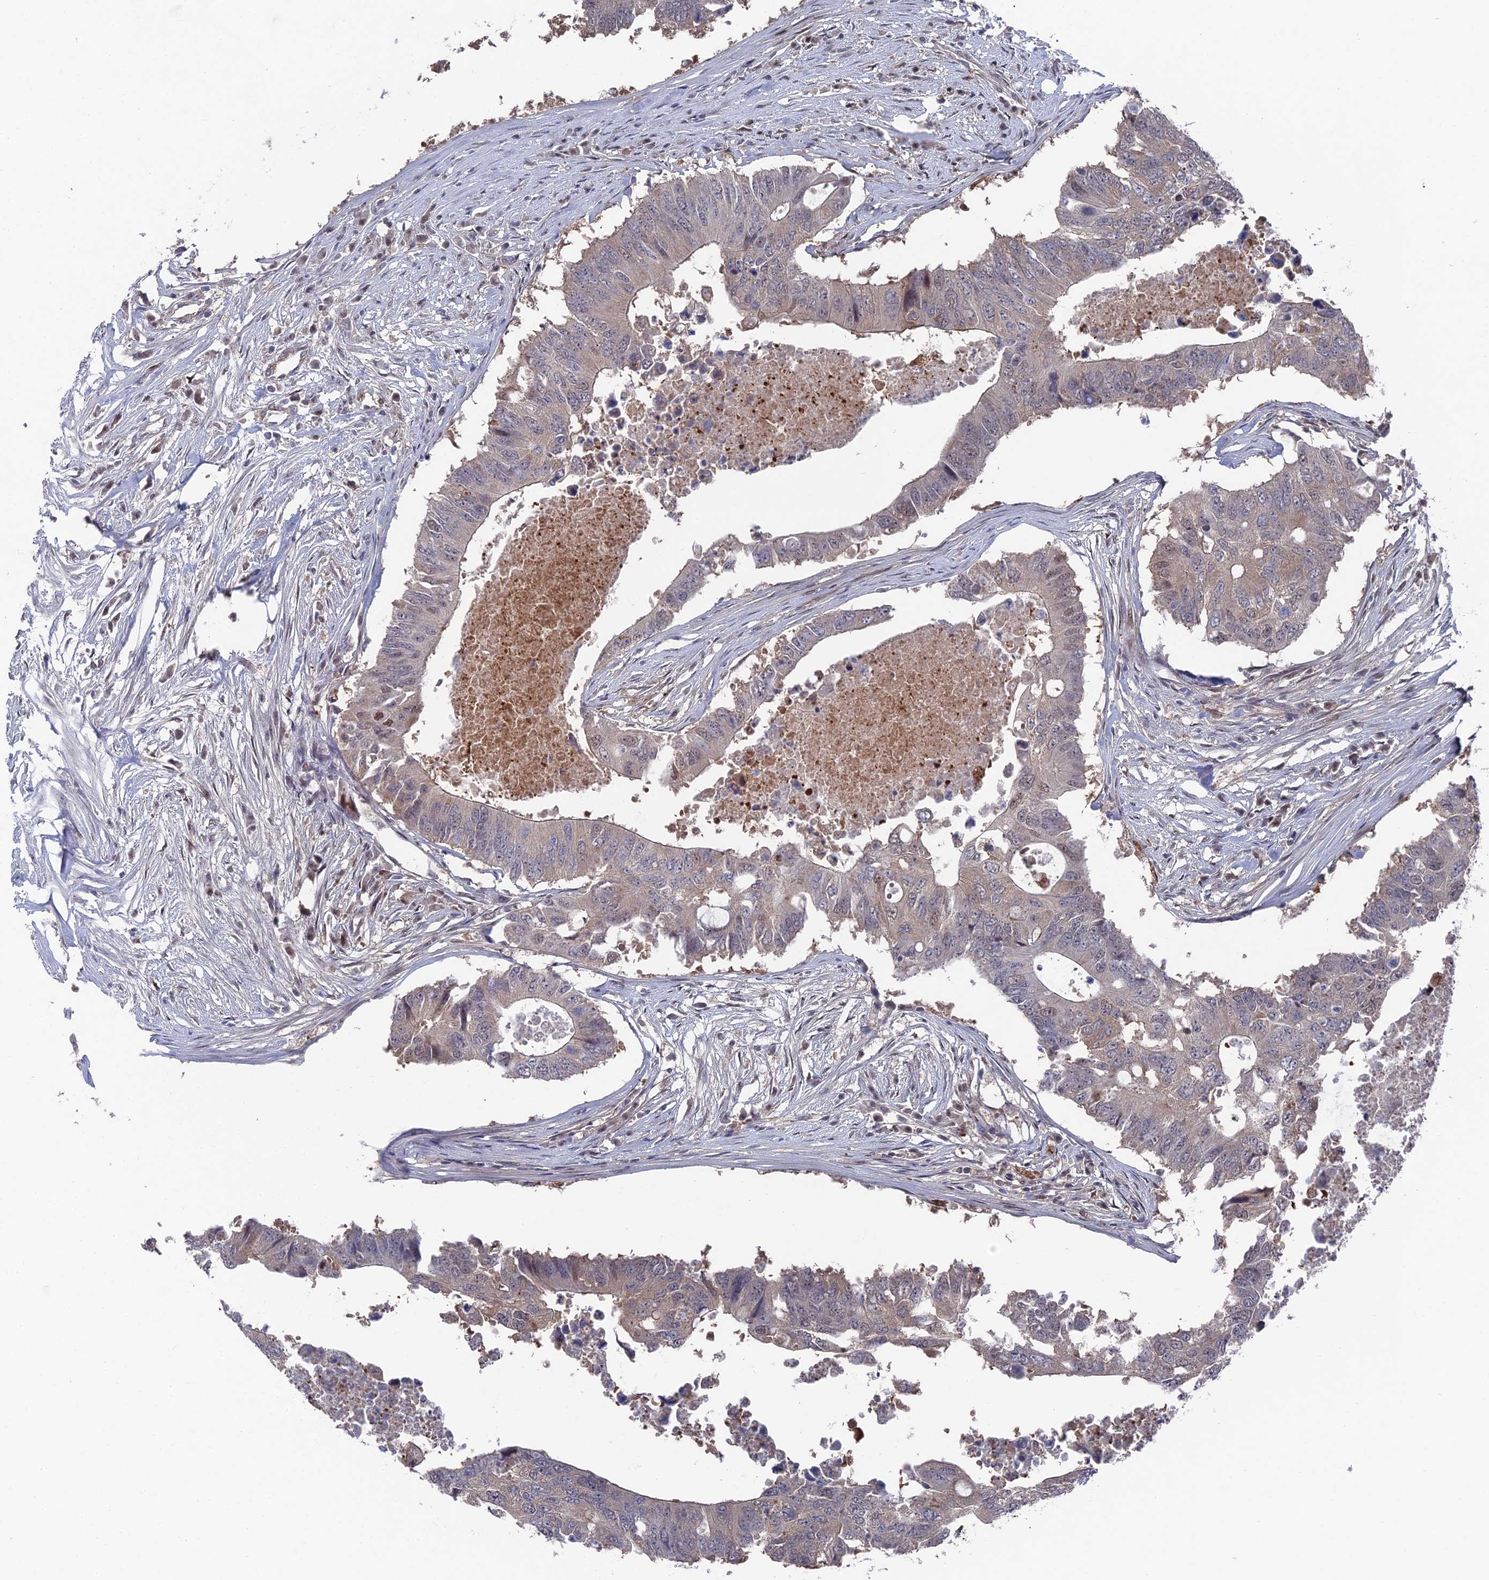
{"staining": {"intensity": "weak", "quantity": "25%-75%", "location": "cytoplasmic/membranous"}, "tissue": "colorectal cancer", "cell_type": "Tumor cells", "image_type": "cancer", "snomed": [{"axis": "morphology", "description": "Adenocarcinoma, NOS"}, {"axis": "topography", "description": "Colon"}], "caption": "A brown stain labels weak cytoplasmic/membranous expression of a protein in human colorectal adenocarcinoma tumor cells.", "gene": "UNC5D", "patient": {"sex": "male", "age": 71}}